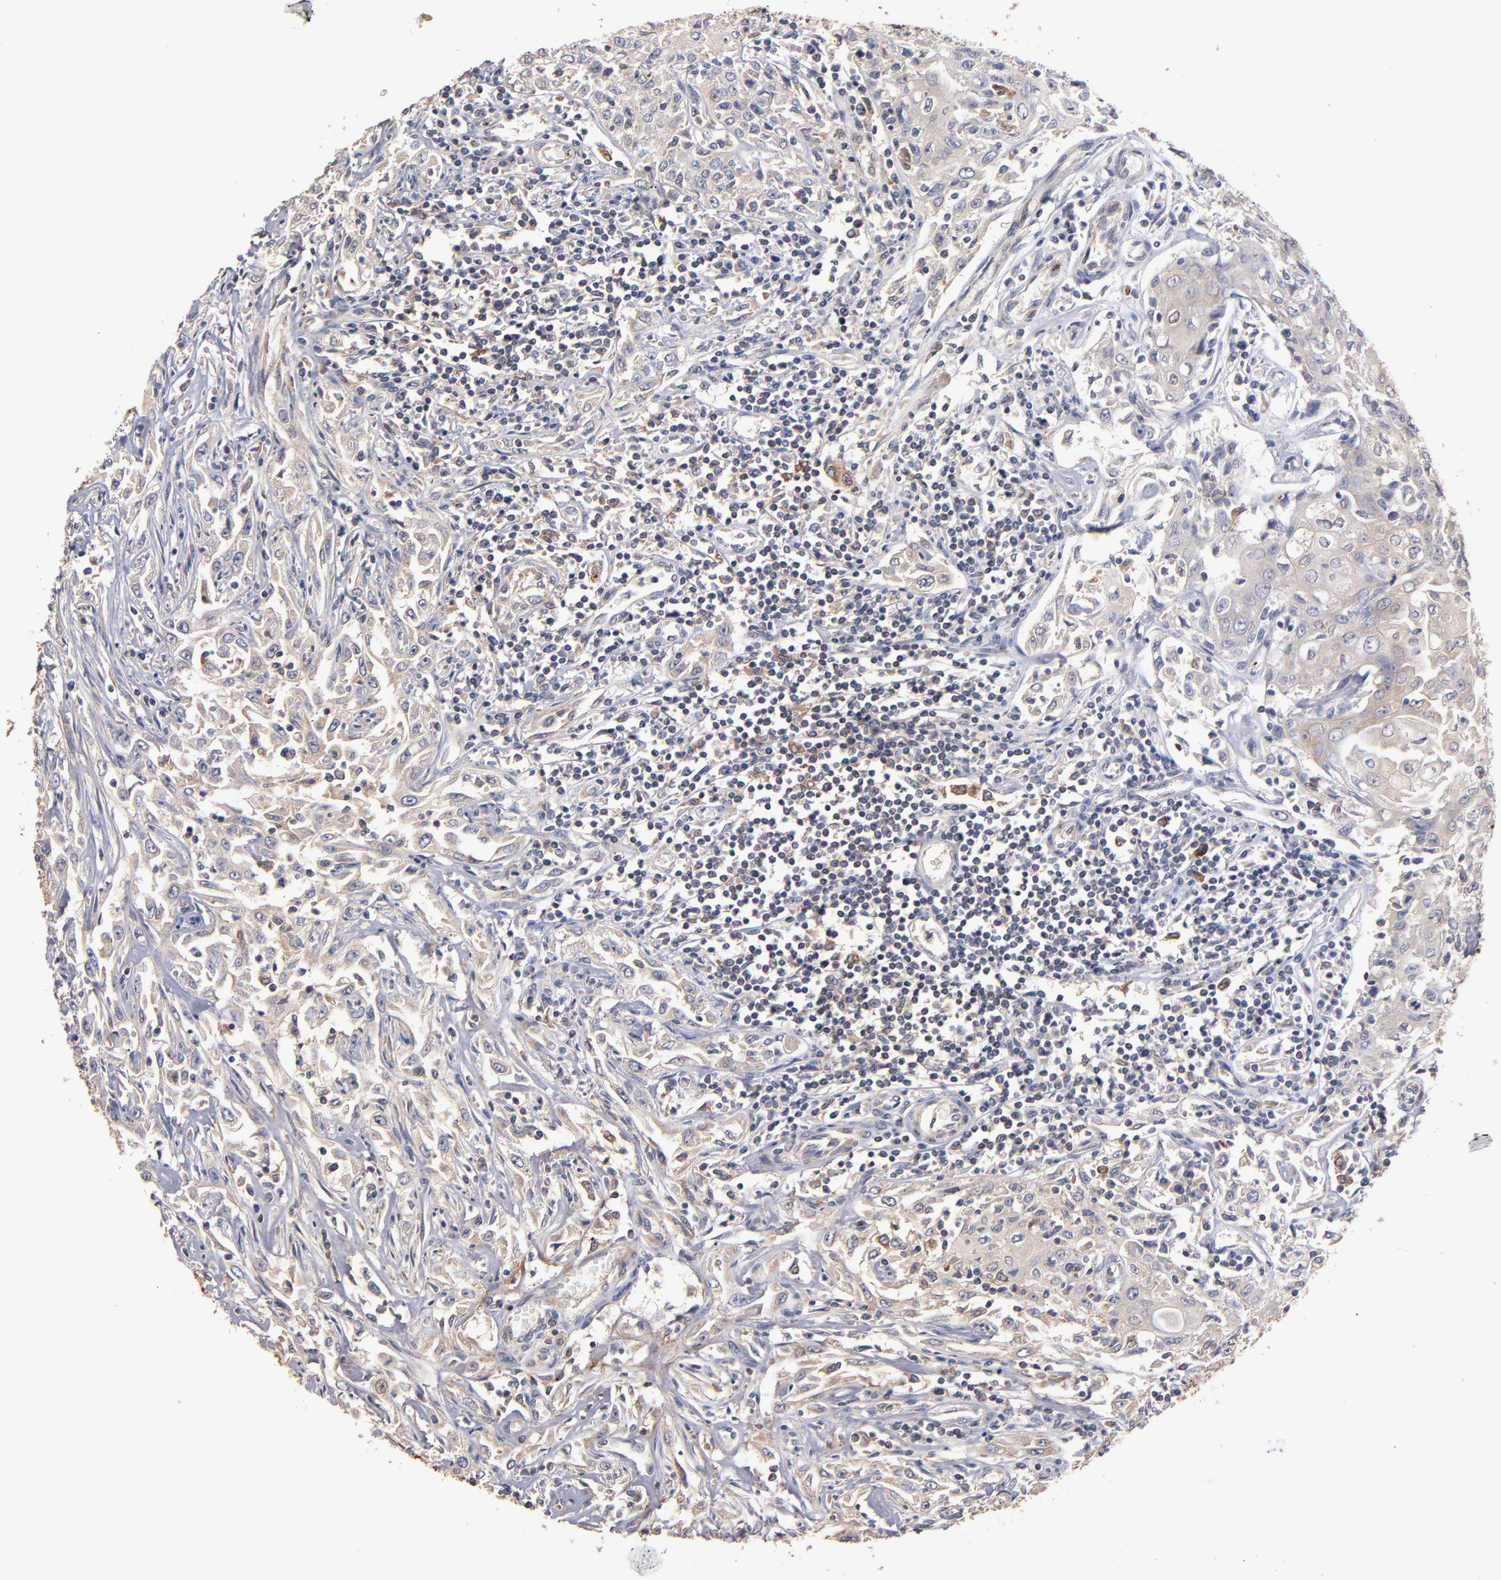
{"staining": {"intensity": "weak", "quantity": ">75%", "location": "cytoplasmic/membranous"}, "tissue": "head and neck cancer", "cell_type": "Tumor cells", "image_type": "cancer", "snomed": [{"axis": "morphology", "description": "Squamous cell carcinoma, NOS"}, {"axis": "topography", "description": "Oral tissue"}, {"axis": "topography", "description": "Head-Neck"}], "caption": "Weak cytoplasmic/membranous expression for a protein is identified in about >75% of tumor cells of head and neck squamous cell carcinoma using IHC.", "gene": "DACT1", "patient": {"sex": "female", "age": 76}}